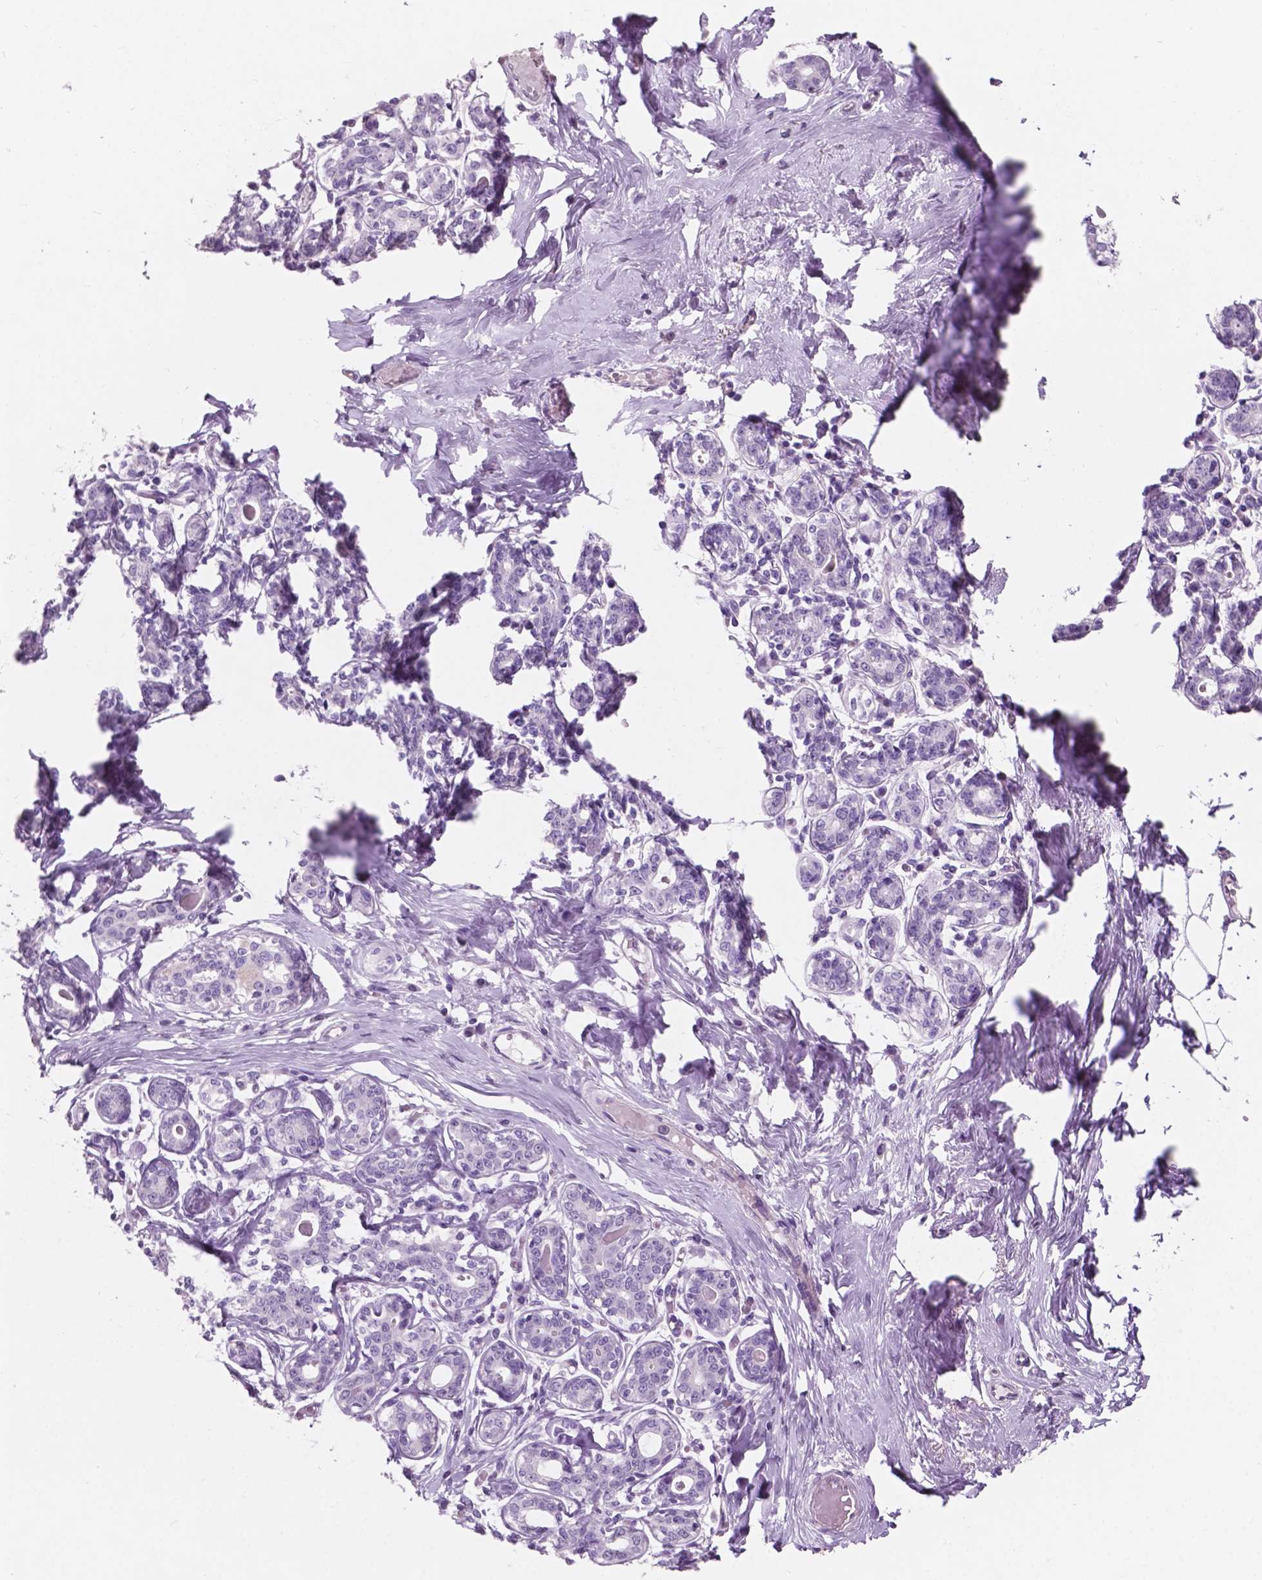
{"staining": {"intensity": "negative", "quantity": "none", "location": "none"}, "tissue": "breast", "cell_type": "Adipocytes", "image_type": "normal", "snomed": [{"axis": "morphology", "description": "Normal tissue, NOS"}, {"axis": "topography", "description": "Skin"}, {"axis": "topography", "description": "Breast"}], "caption": "An image of breast stained for a protein shows no brown staining in adipocytes. (DAB (3,3'-diaminobenzidine) immunohistochemistry with hematoxylin counter stain).", "gene": "AWAT1", "patient": {"sex": "female", "age": 43}}